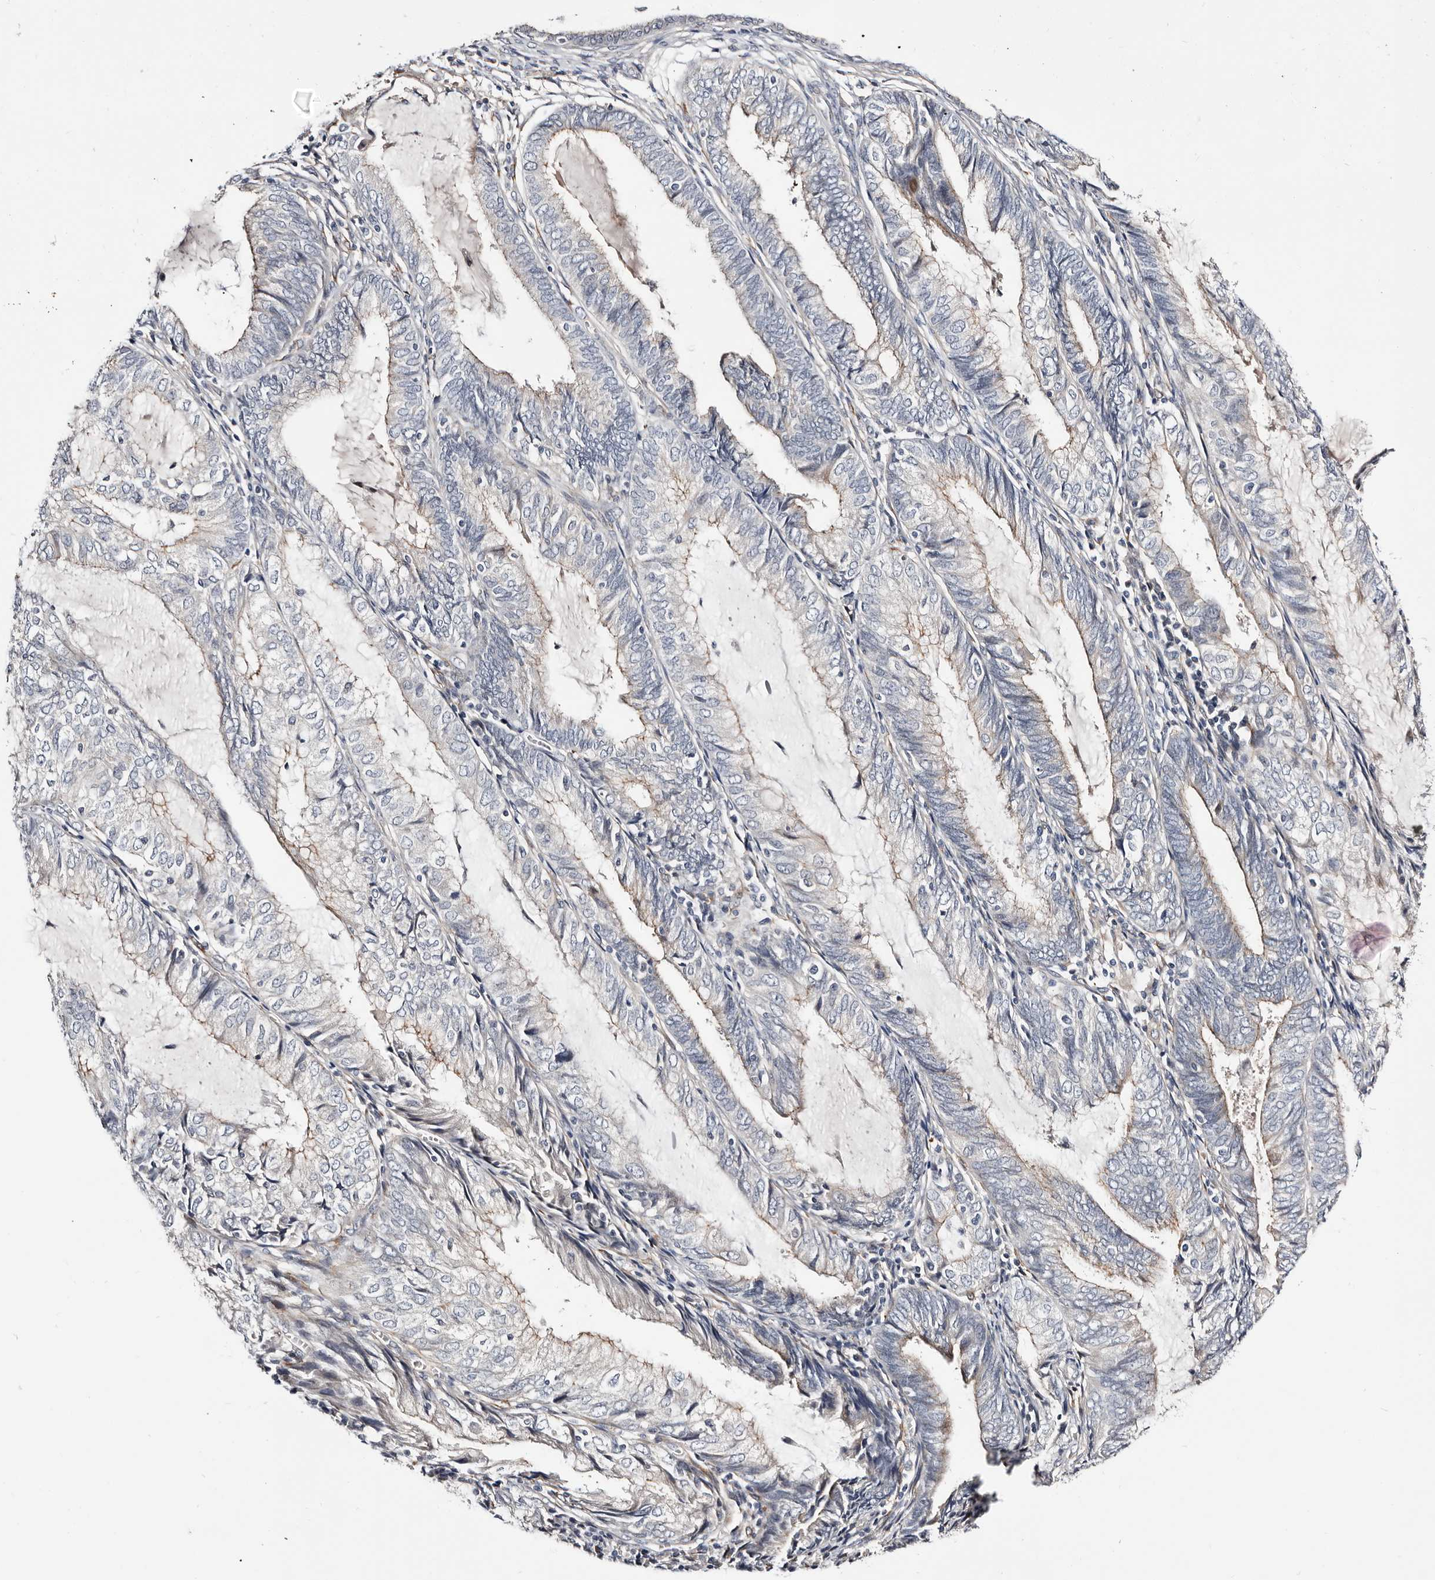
{"staining": {"intensity": "weak", "quantity": "<25%", "location": "cytoplasmic/membranous"}, "tissue": "endometrial cancer", "cell_type": "Tumor cells", "image_type": "cancer", "snomed": [{"axis": "morphology", "description": "Adenocarcinoma, NOS"}, {"axis": "topography", "description": "Endometrium"}], "caption": "The histopathology image shows no significant staining in tumor cells of endometrial adenocarcinoma.", "gene": "USH1C", "patient": {"sex": "female", "age": 81}}